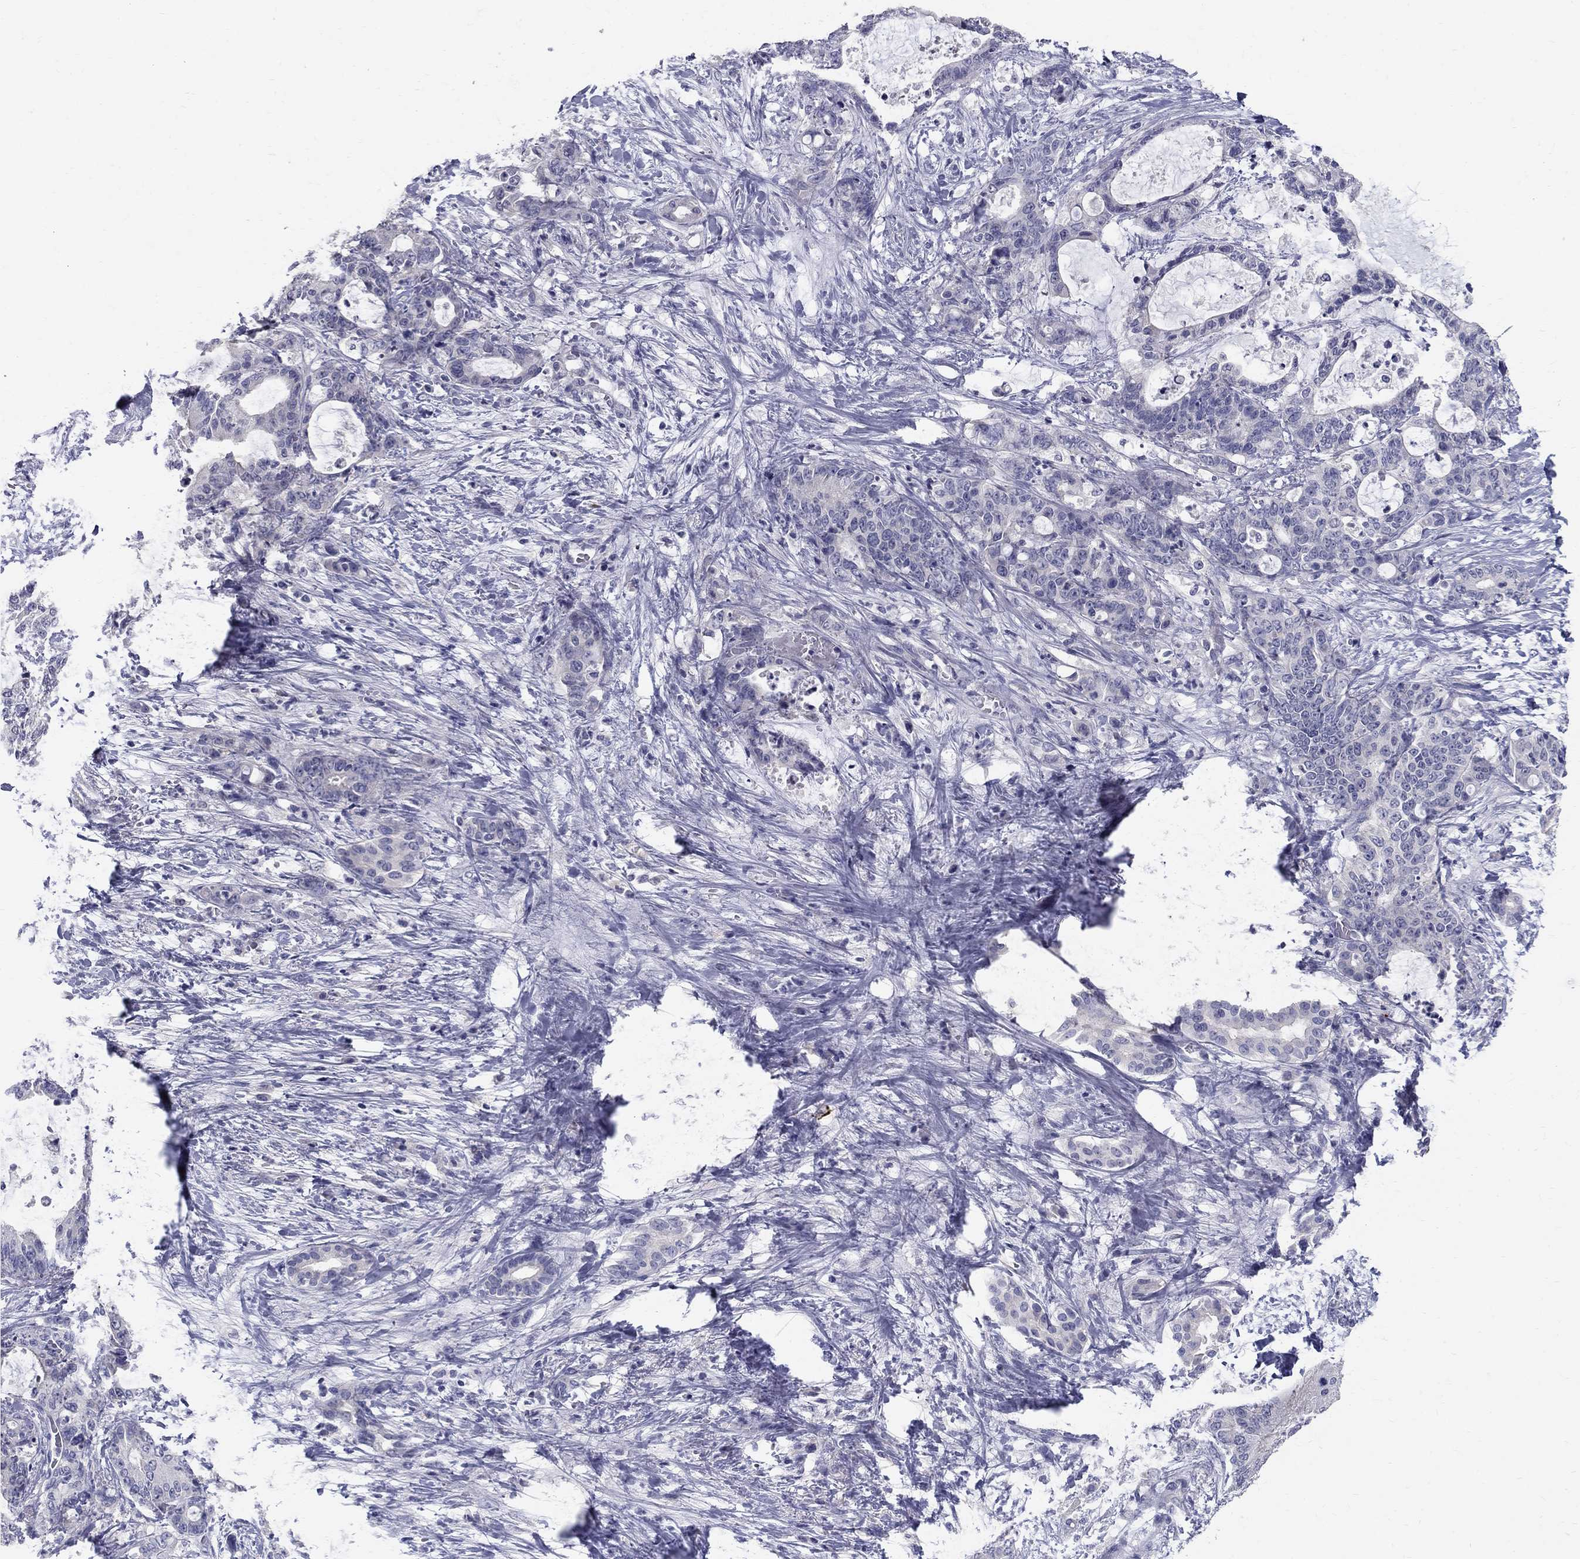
{"staining": {"intensity": "negative", "quantity": "none", "location": "none"}, "tissue": "liver cancer", "cell_type": "Tumor cells", "image_type": "cancer", "snomed": [{"axis": "morphology", "description": "Cholangiocarcinoma"}, {"axis": "topography", "description": "Liver"}], "caption": "Tumor cells show no significant protein staining in liver cancer.", "gene": "TP53TG5", "patient": {"sex": "female", "age": 73}}